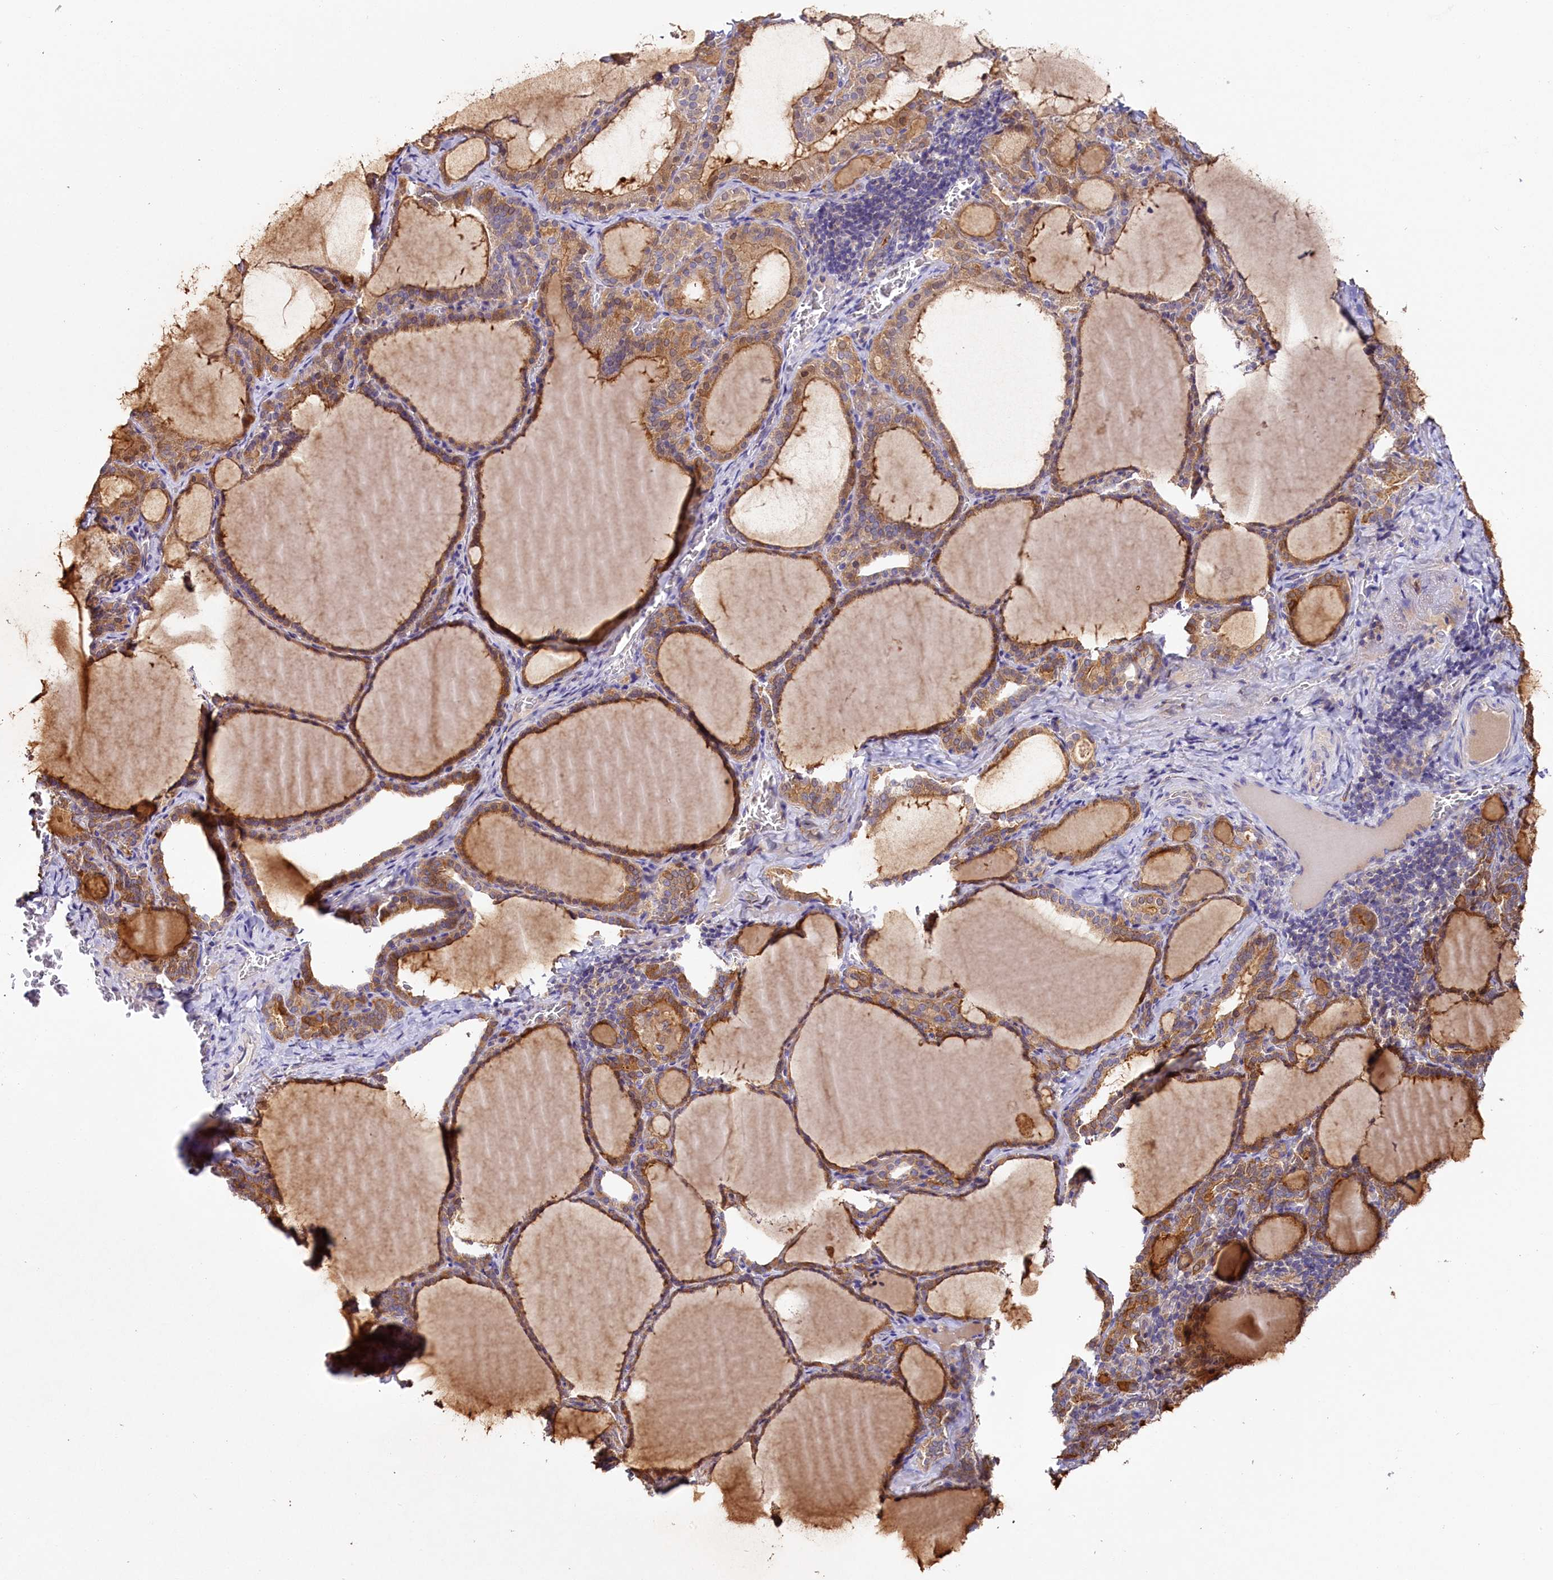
{"staining": {"intensity": "moderate", "quantity": ">75%", "location": "cytoplasmic/membranous"}, "tissue": "thyroid gland", "cell_type": "Glandular cells", "image_type": "normal", "snomed": [{"axis": "morphology", "description": "Normal tissue, NOS"}, {"axis": "topography", "description": "Thyroid gland"}], "caption": "Thyroid gland stained for a protein (brown) displays moderate cytoplasmic/membranous positive staining in approximately >75% of glandular cells.", "gene": "KATNB1", "patient": {"sex": "female", "age": 39}}